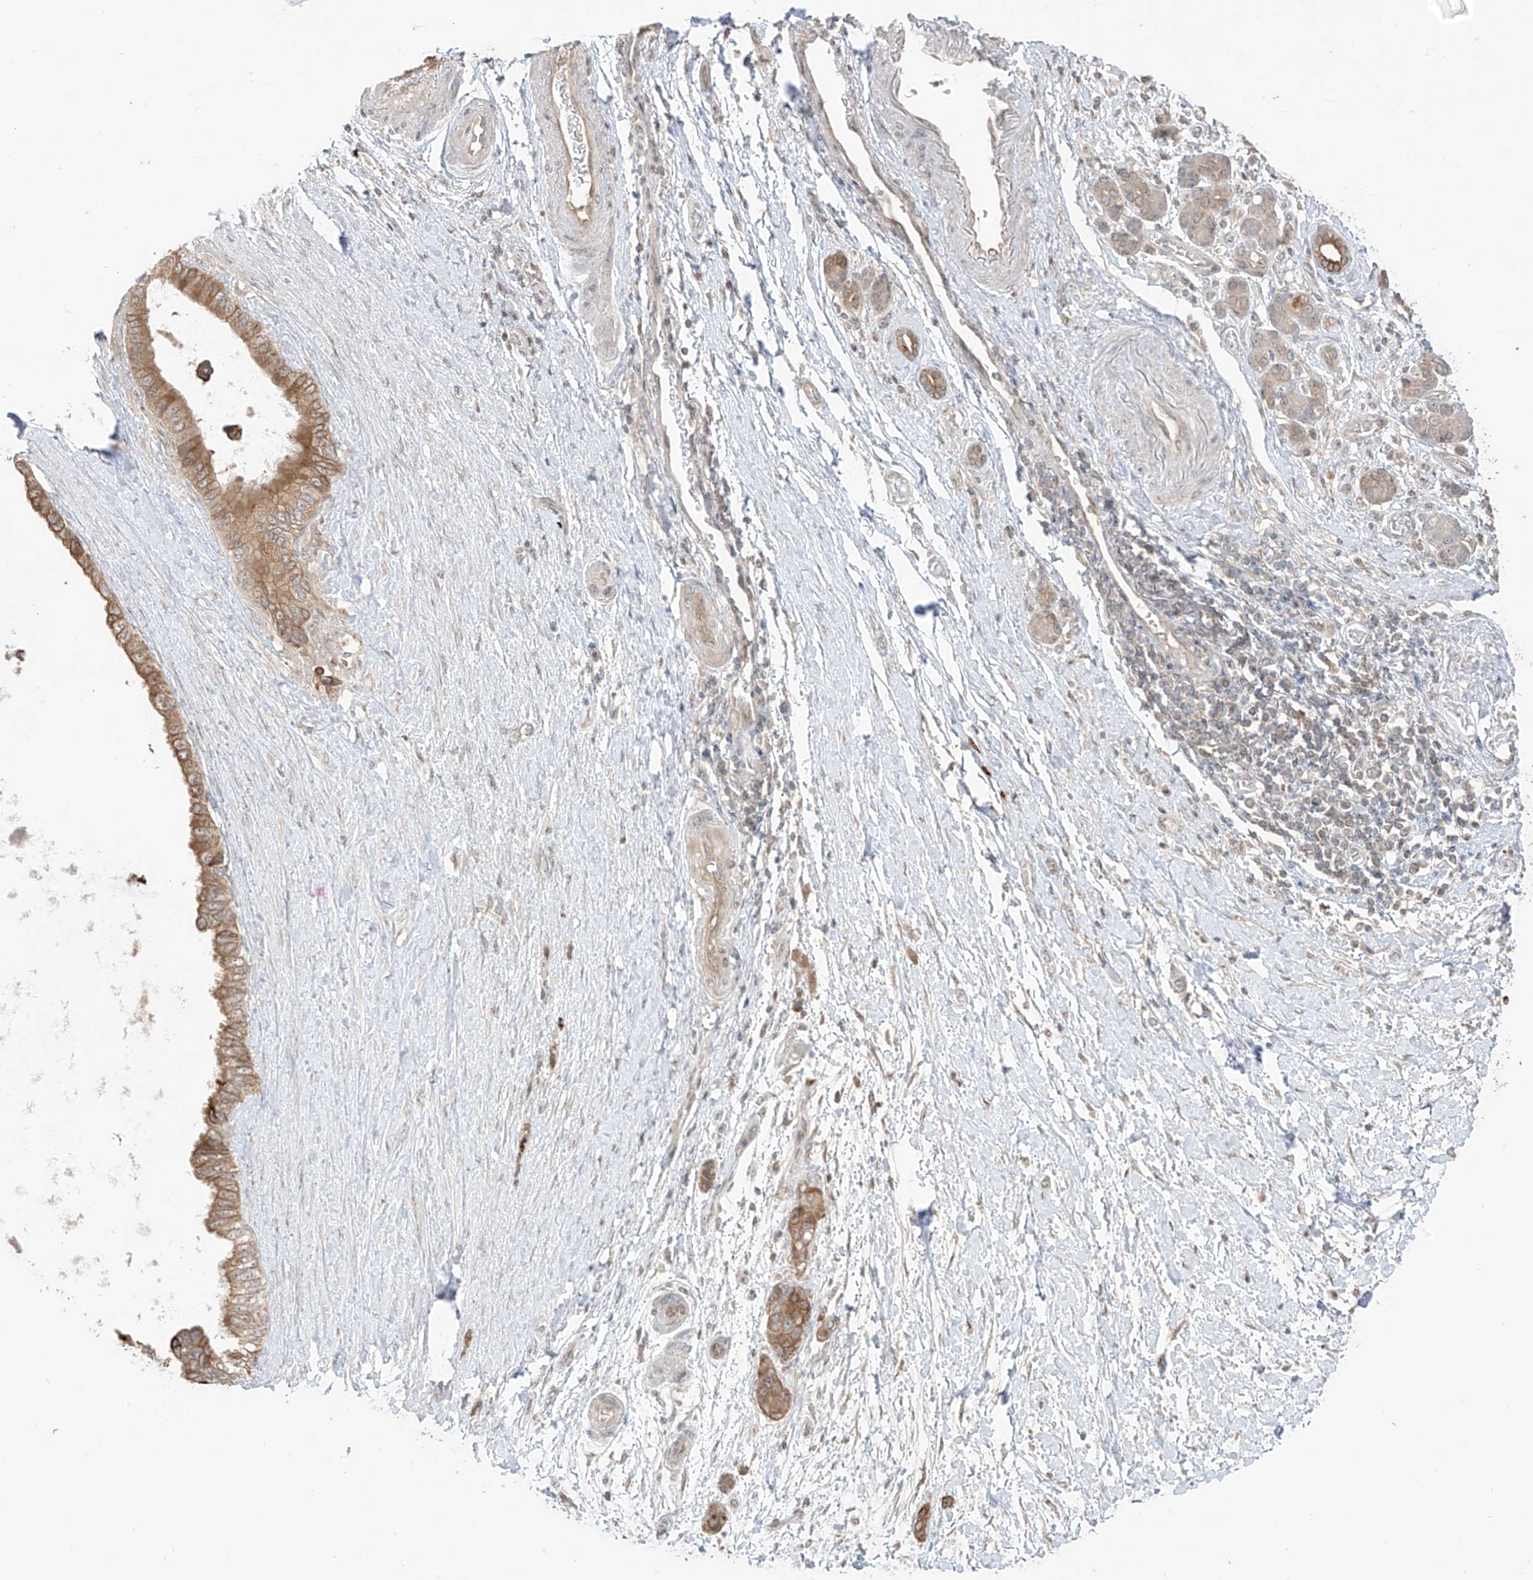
{"staining": {"intensity": "moderate", "quantity": "25%-75%", "location": "cytoplasmic/membranous,nuclear"}, "tissue": "pancreatic cancer", "cell_type": "Tumor cells", "image_type": "cancer", "snomed": [{"axis": "morphology", "description": "Adenocarcinoma, NOS"}, {"axis": "topography", "description": "Pancreas"}], "caption": "Human pancreatic cancer (adenocarcinoma) stained with a brown dye shows moderate cytoplasmic/membranous and nuclear positive expression in about 25%-75% of tumor cells.", "gene": "COLGALT2", "patient": {"sex": "female", "age": 72}}